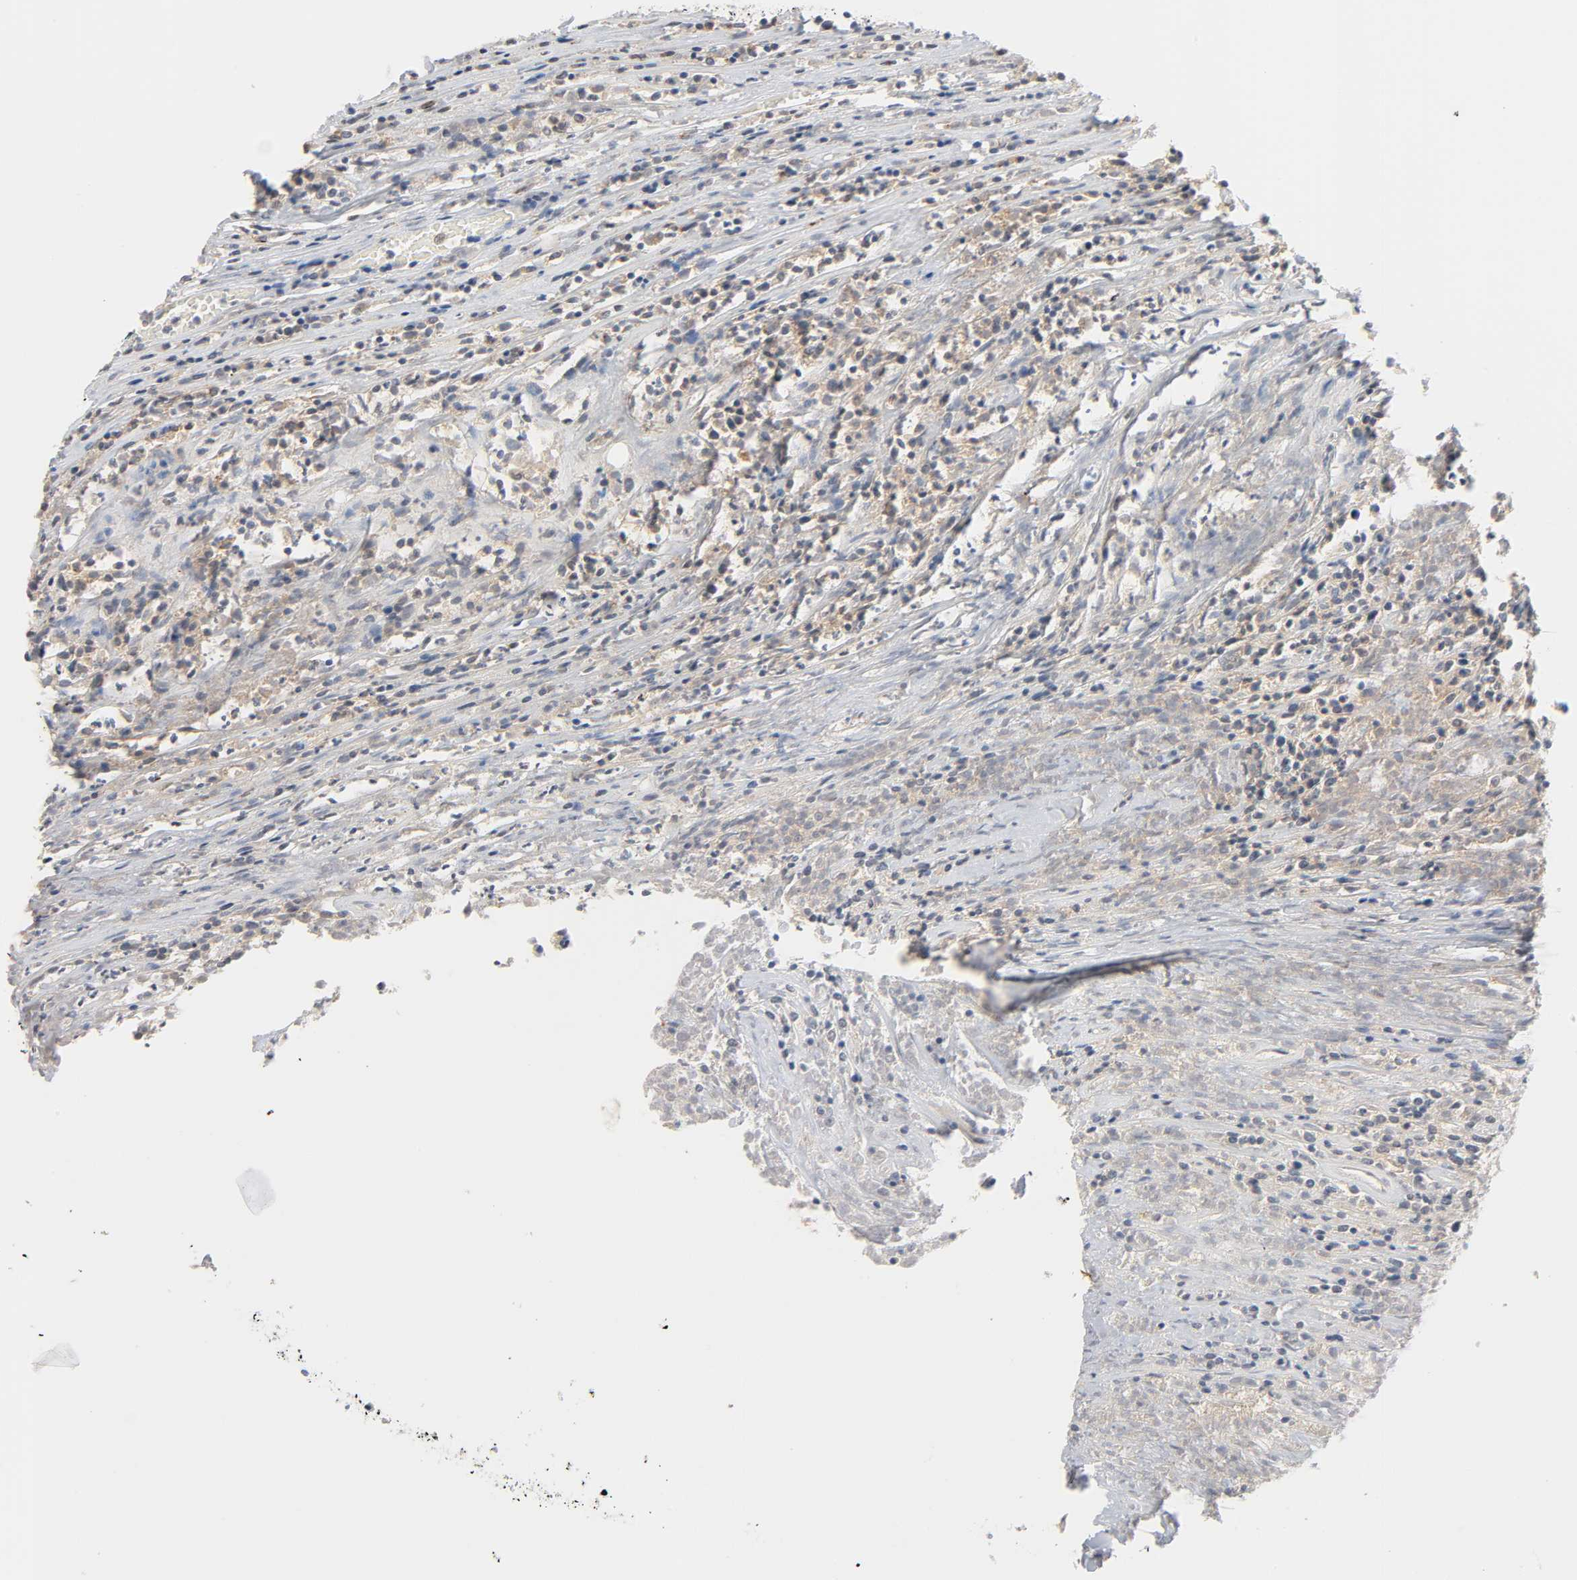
{"staining": {"intensity": "moderate", "quantity": ">75%", "location": "cytoplasmic/membranous"}, "tissue": "lymphoma", "cell_type": "Tumor cells", "image_type": "cancer", "snomed": [{"axis": "morphology", "description": "Malignant lymphoma, non-Hodgkin's type, High grade"}, {"axis": "topography", "description": "Lymph node"}], "caption": "Protein staining of high-grade malignant lymphoma, non-Hodgkin's type tissue demonstrates moderate cytoplasmic/membranous expression in about >75% of tumor cells. The staining was performed using DAB (3,3'-diaminobenzidine) to visualize the protein expression in brown, while the nuclei were stained in blue with hematoxylin (Magnification: 20x).", "gene": "REEP6", "patient": {"sex": "female", "age": 73}}